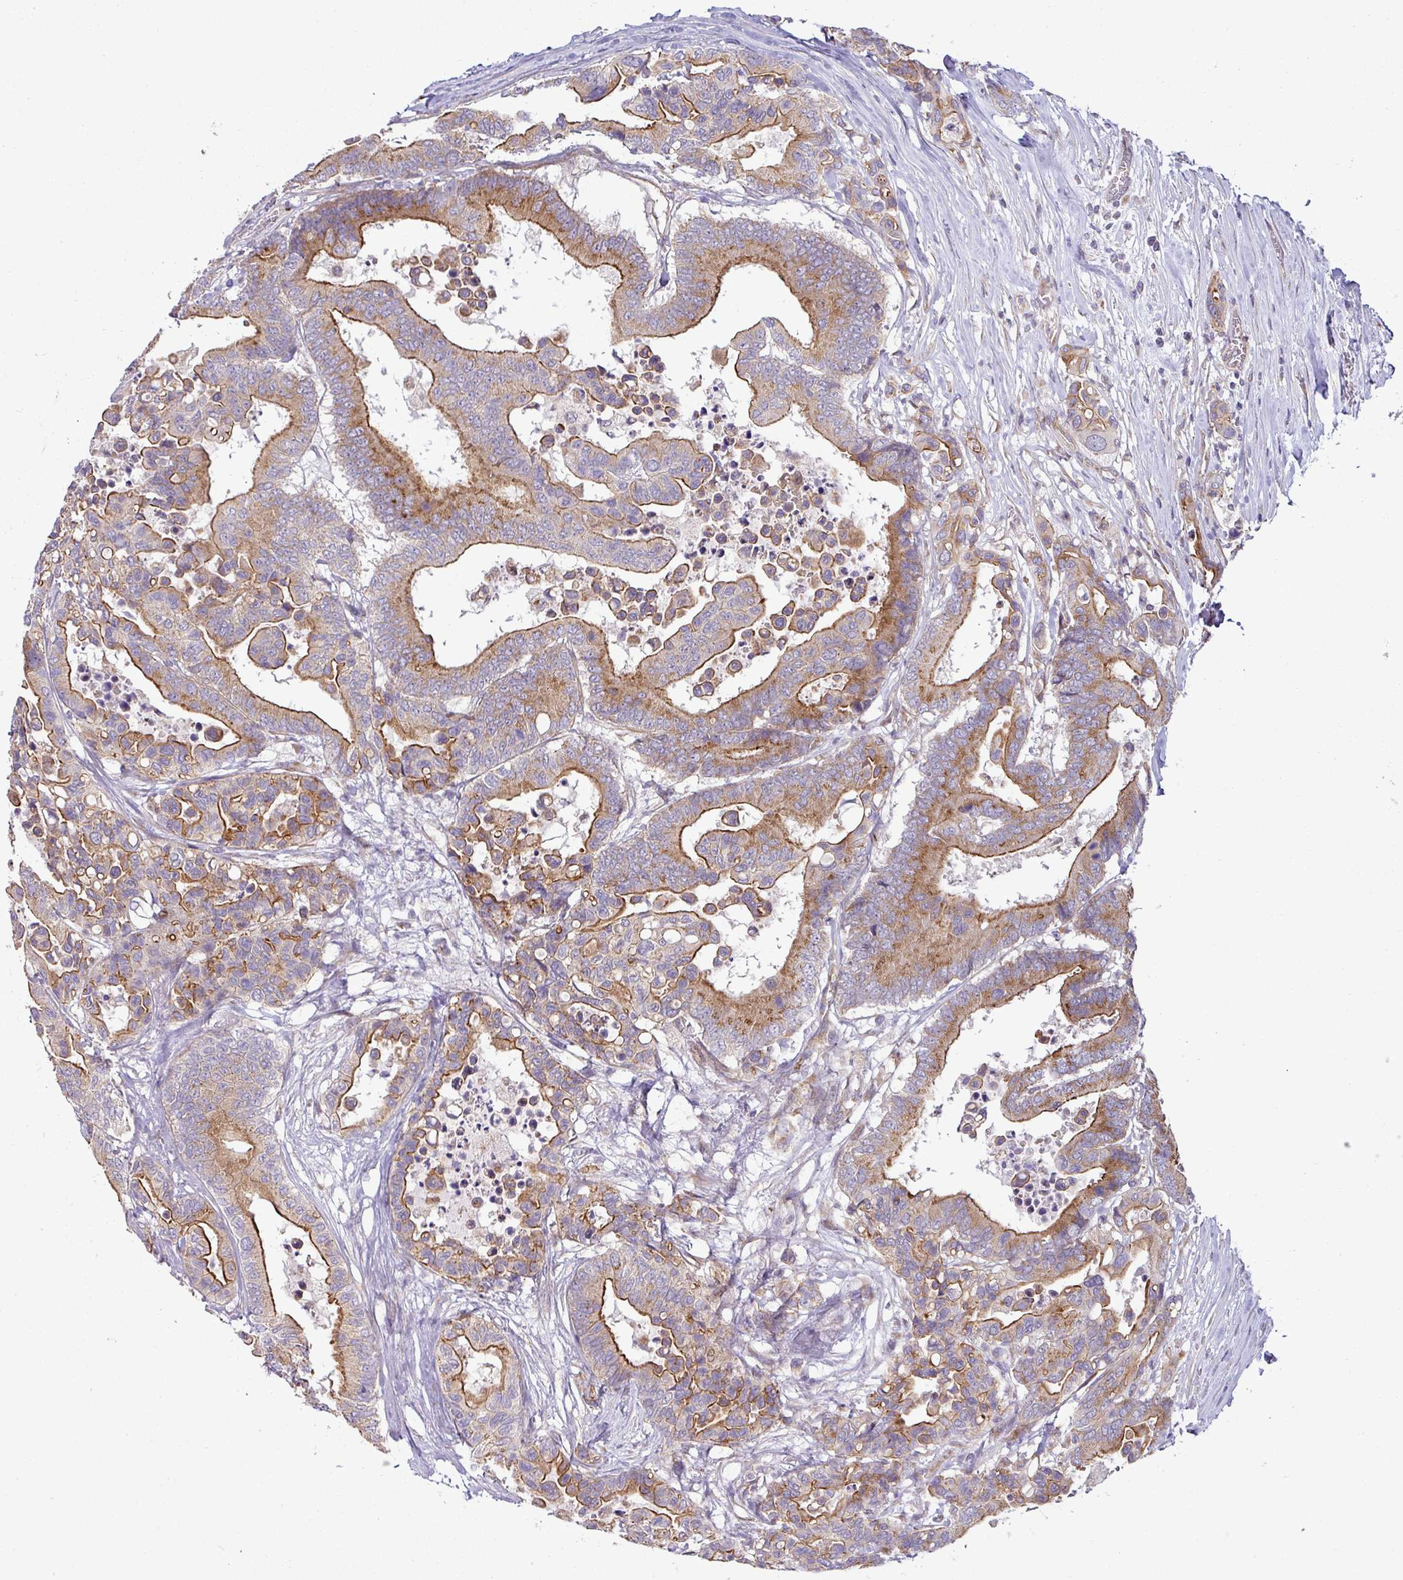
{"staining": {"intensity": "strong", "quantity": ">75%", "location": "cytoplasmic/membranous"}, "tissue": "colorectal cancer", "cell_type": "Tumor cells", "image_type": "cancer", "snomed": [{"axis": "morphology", "description": "Normal tissue, NOS"}, {"axis": "morphology", "description": "Adenocarcinoma, NOS"}, {"axis": "topography", "description": "Colon"}], "caption": "Approximately >75% of tumor cells in colorectal cancer display strong cytoplasmic/membranous protein expression as visualized by brown immunohistochemical staining.", "gene": "TIMMDC1", "patient": {"sex": "male", "age": 82}}